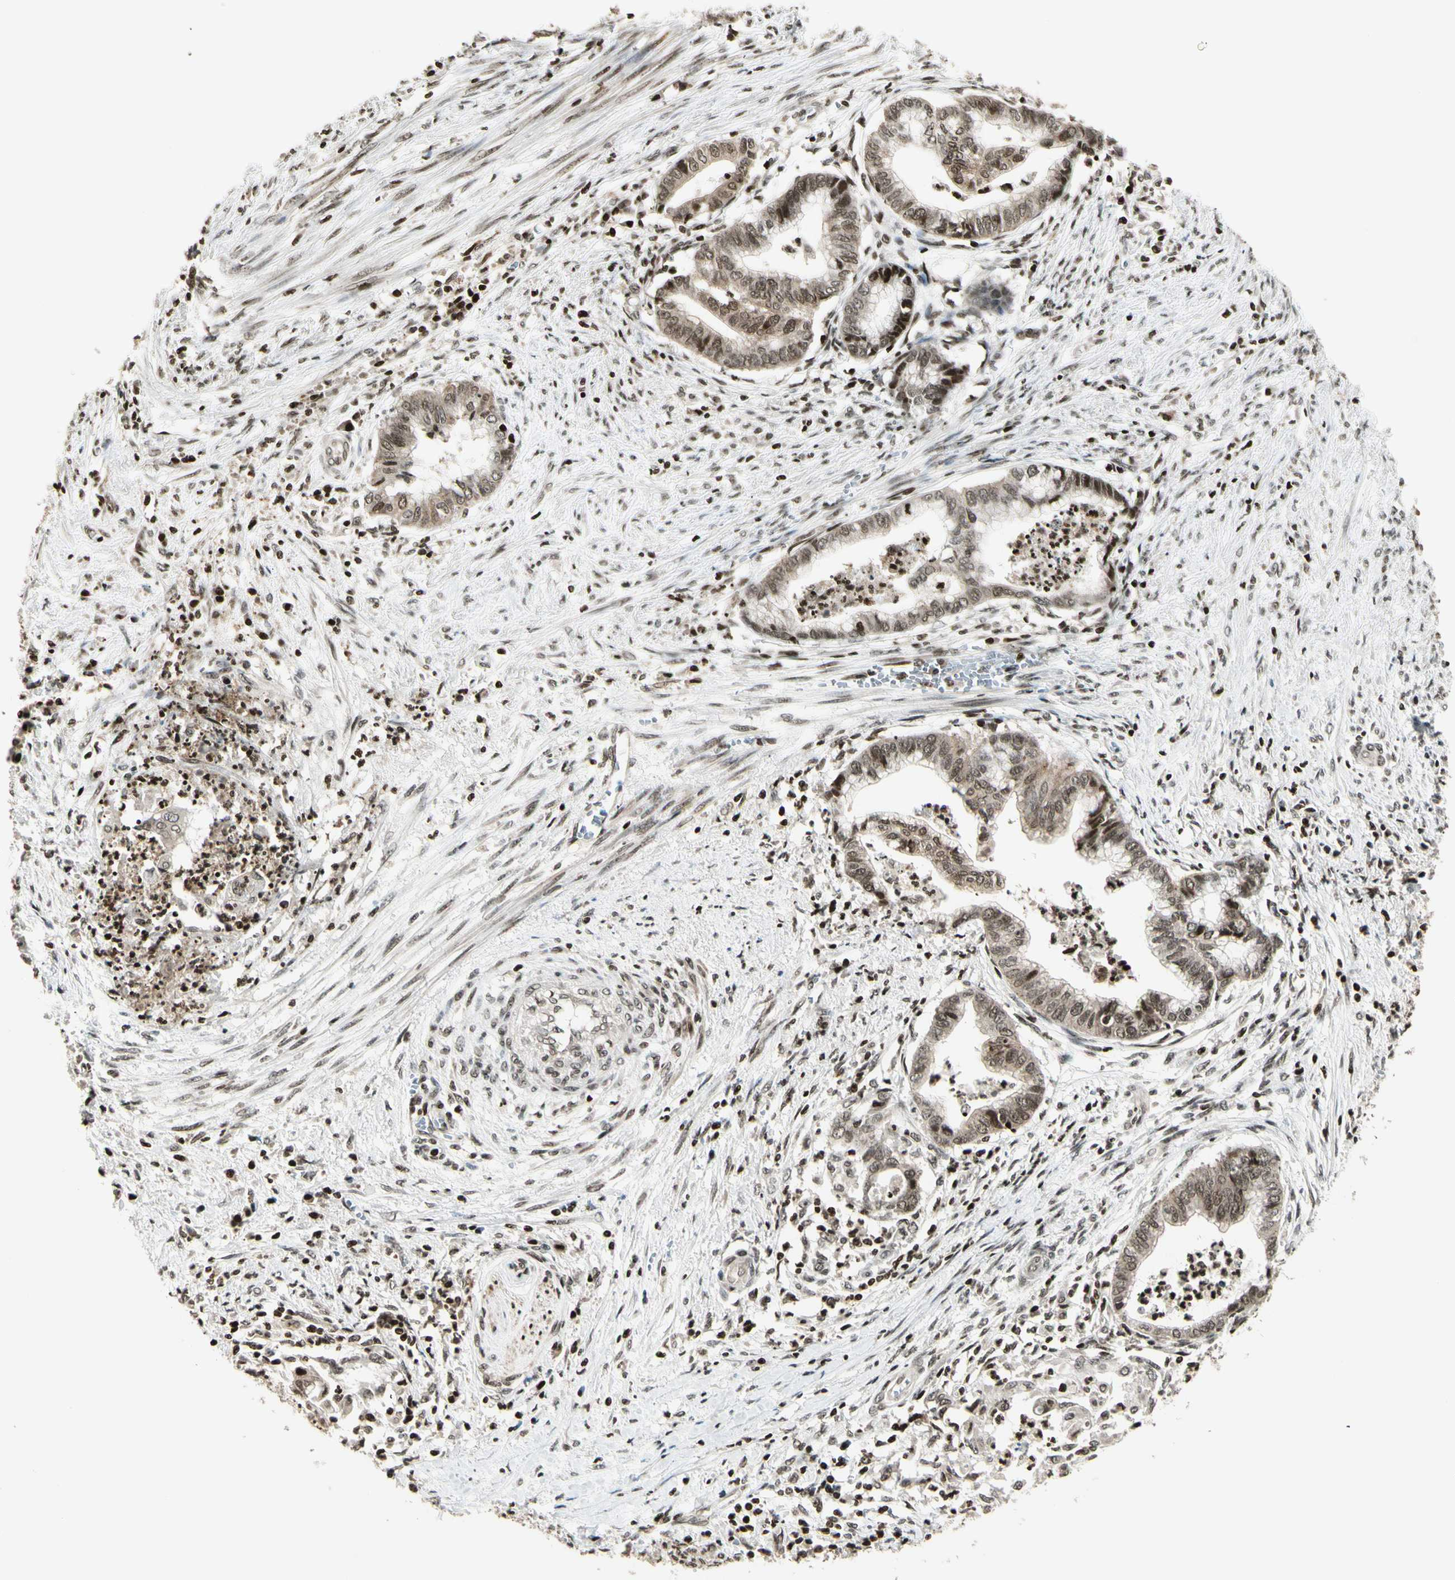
{"staining": {"intensity": "moderate", "quantity": ">75%", "location": "cytoplasmic/membranous,nuclear"}, "tissue": "endometrial cancer", "cell_type": "Tumor cells", "image_type": "cancer", "snomed": [{"axis": "morphology", "description": "Necrosis, NOS"}, {"axis": "morphology", "description": "Adenocarcinoma, NOS"}, {"axis": "topography", "description": "Endometrium"}], "caption": "A medium amount of moderate cytoplasmic/membranous and nuclear expression is present in about >75% of tumor cells in endometrial cancer (adenocarcinoma) tissue. (Brightfield microscopy of DAB IHC at high magnification).", "gene": "TSHZ3", "patient": {"sex": "female", "age": 79}}